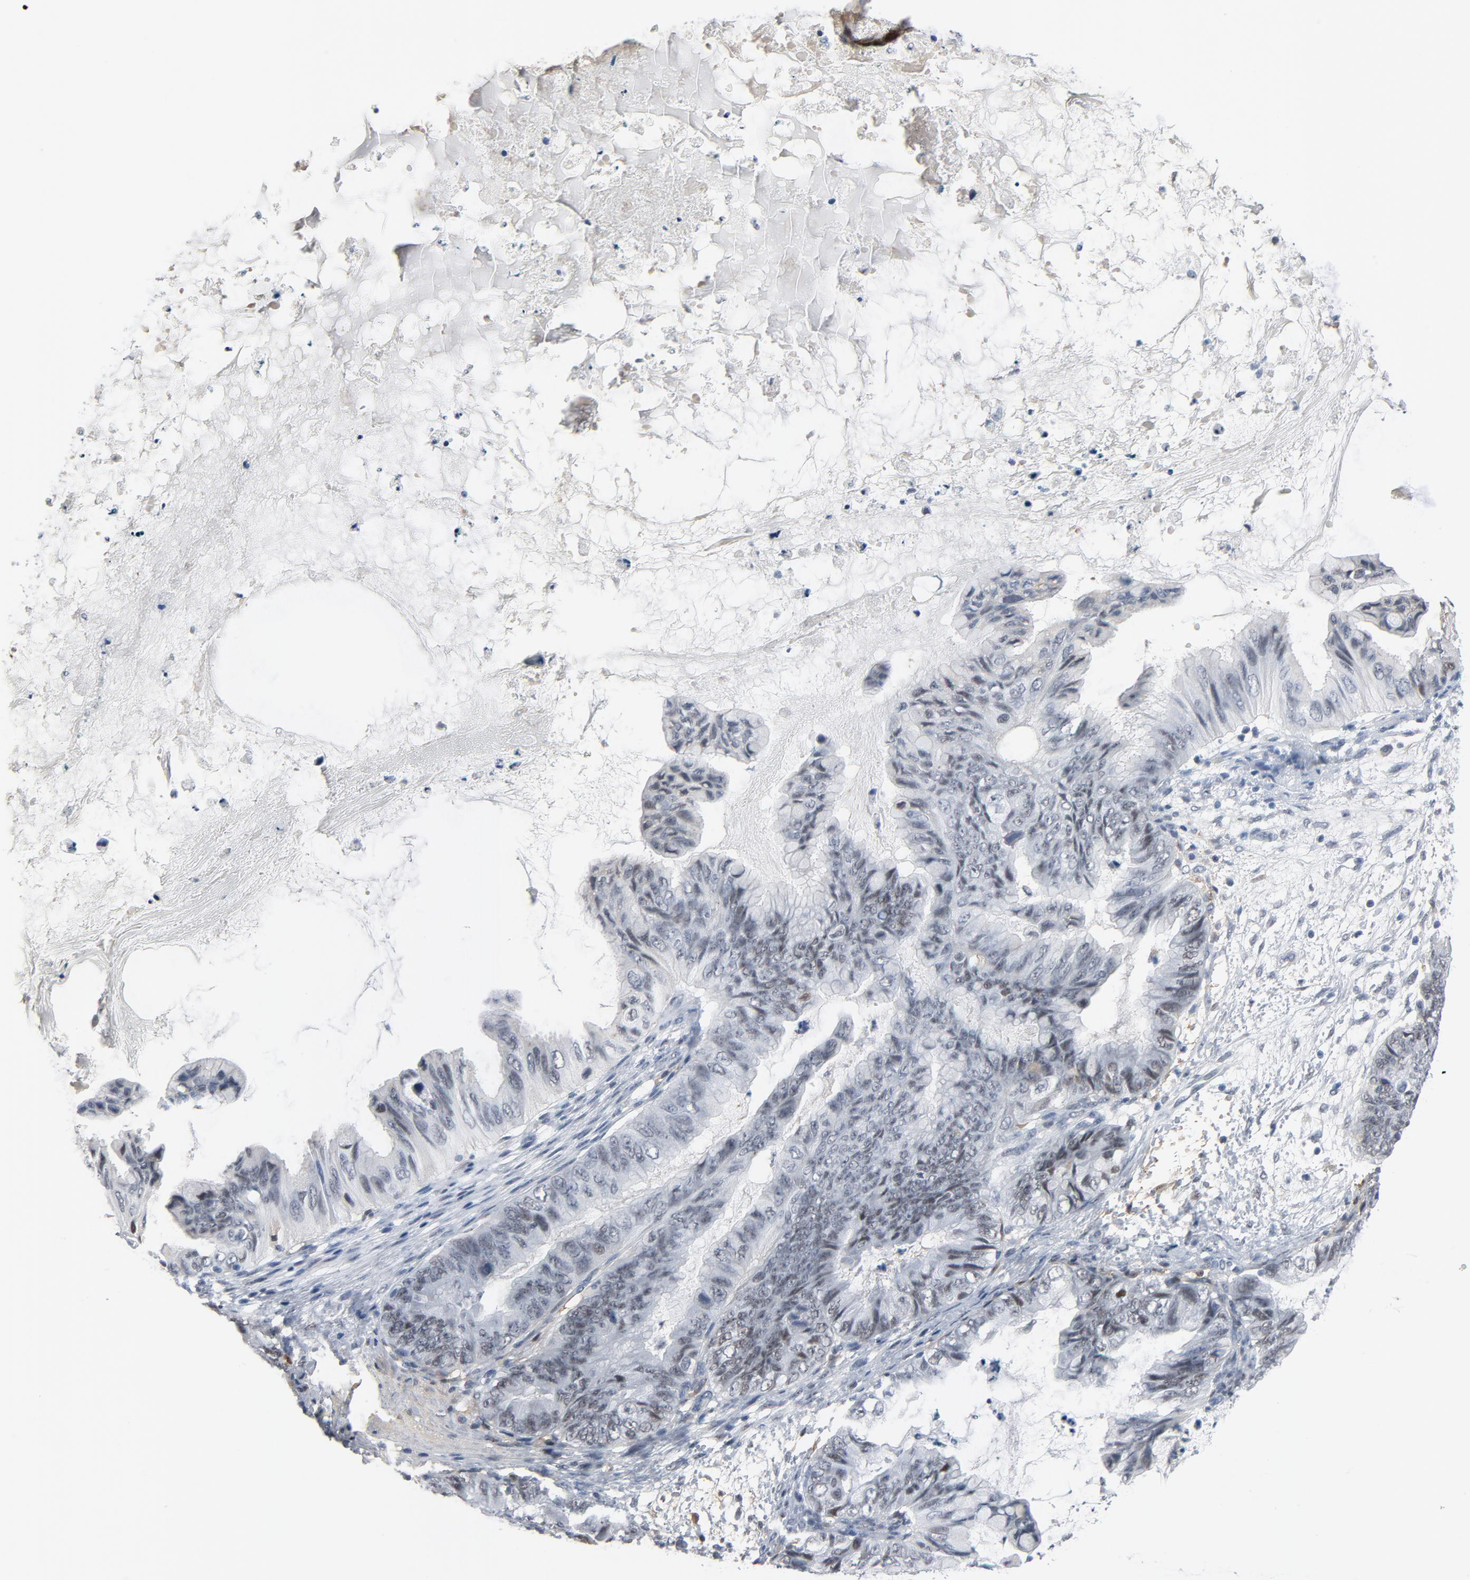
{"staining": {"intensity": "negative", "quantity": "none", "location": "none"}, "tissue": "ovarian cancer", "cell_type": "Tumor cells", "image_type": "cancer", "snomed": [{"axis": "morphology", "description": "Cystadenocarcinoma, mucinous, NOS"}, {"axis": "topography", "description": "Ovary"}], "caption": "A histopathology image of mucinous cystadenocarcinoma (ovarian) stained for a protein reveals no brown staining in tumor cells.", "gene": "FOXP1", "patient": {"sex": "female", "age": 36}}